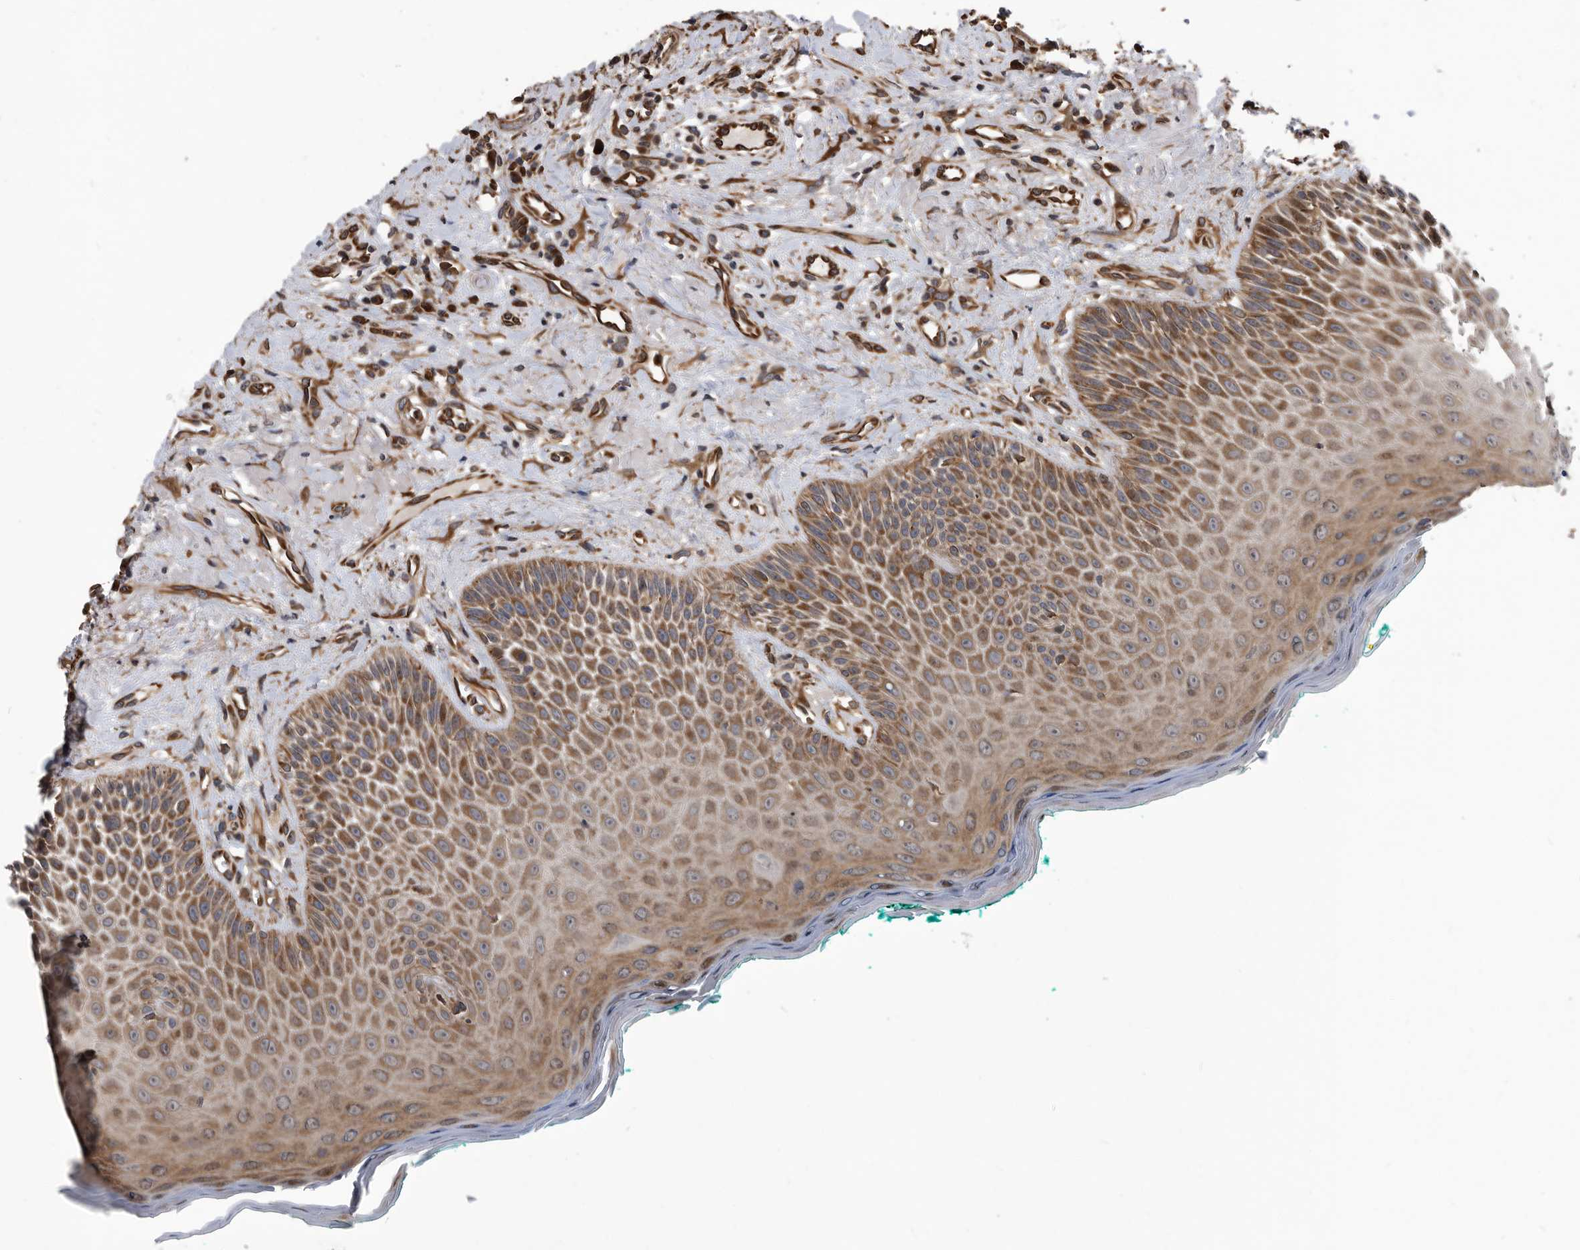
{"staining": {"intensity": "strong", "quantity": ">75%", "location": "cytoplasmic/membranous"}, "tissue": "oral mucosa", "cell_type": "Squamous epithelial cells", "image_type": "normal", "snomed": [{"axis": "morphology", "description": "Normal tissue, NOS"}, {"axis": "topography", "description": "Oral tissue"}], "caption": "Strong cytoplasmic/membranous staining for a protein is present in about >75% of squamous epithelial cells of normal oral mucosa using immunohistochemistry.", "gene": "SERINC2", "patient": {"sex": "female", "age": 70}}